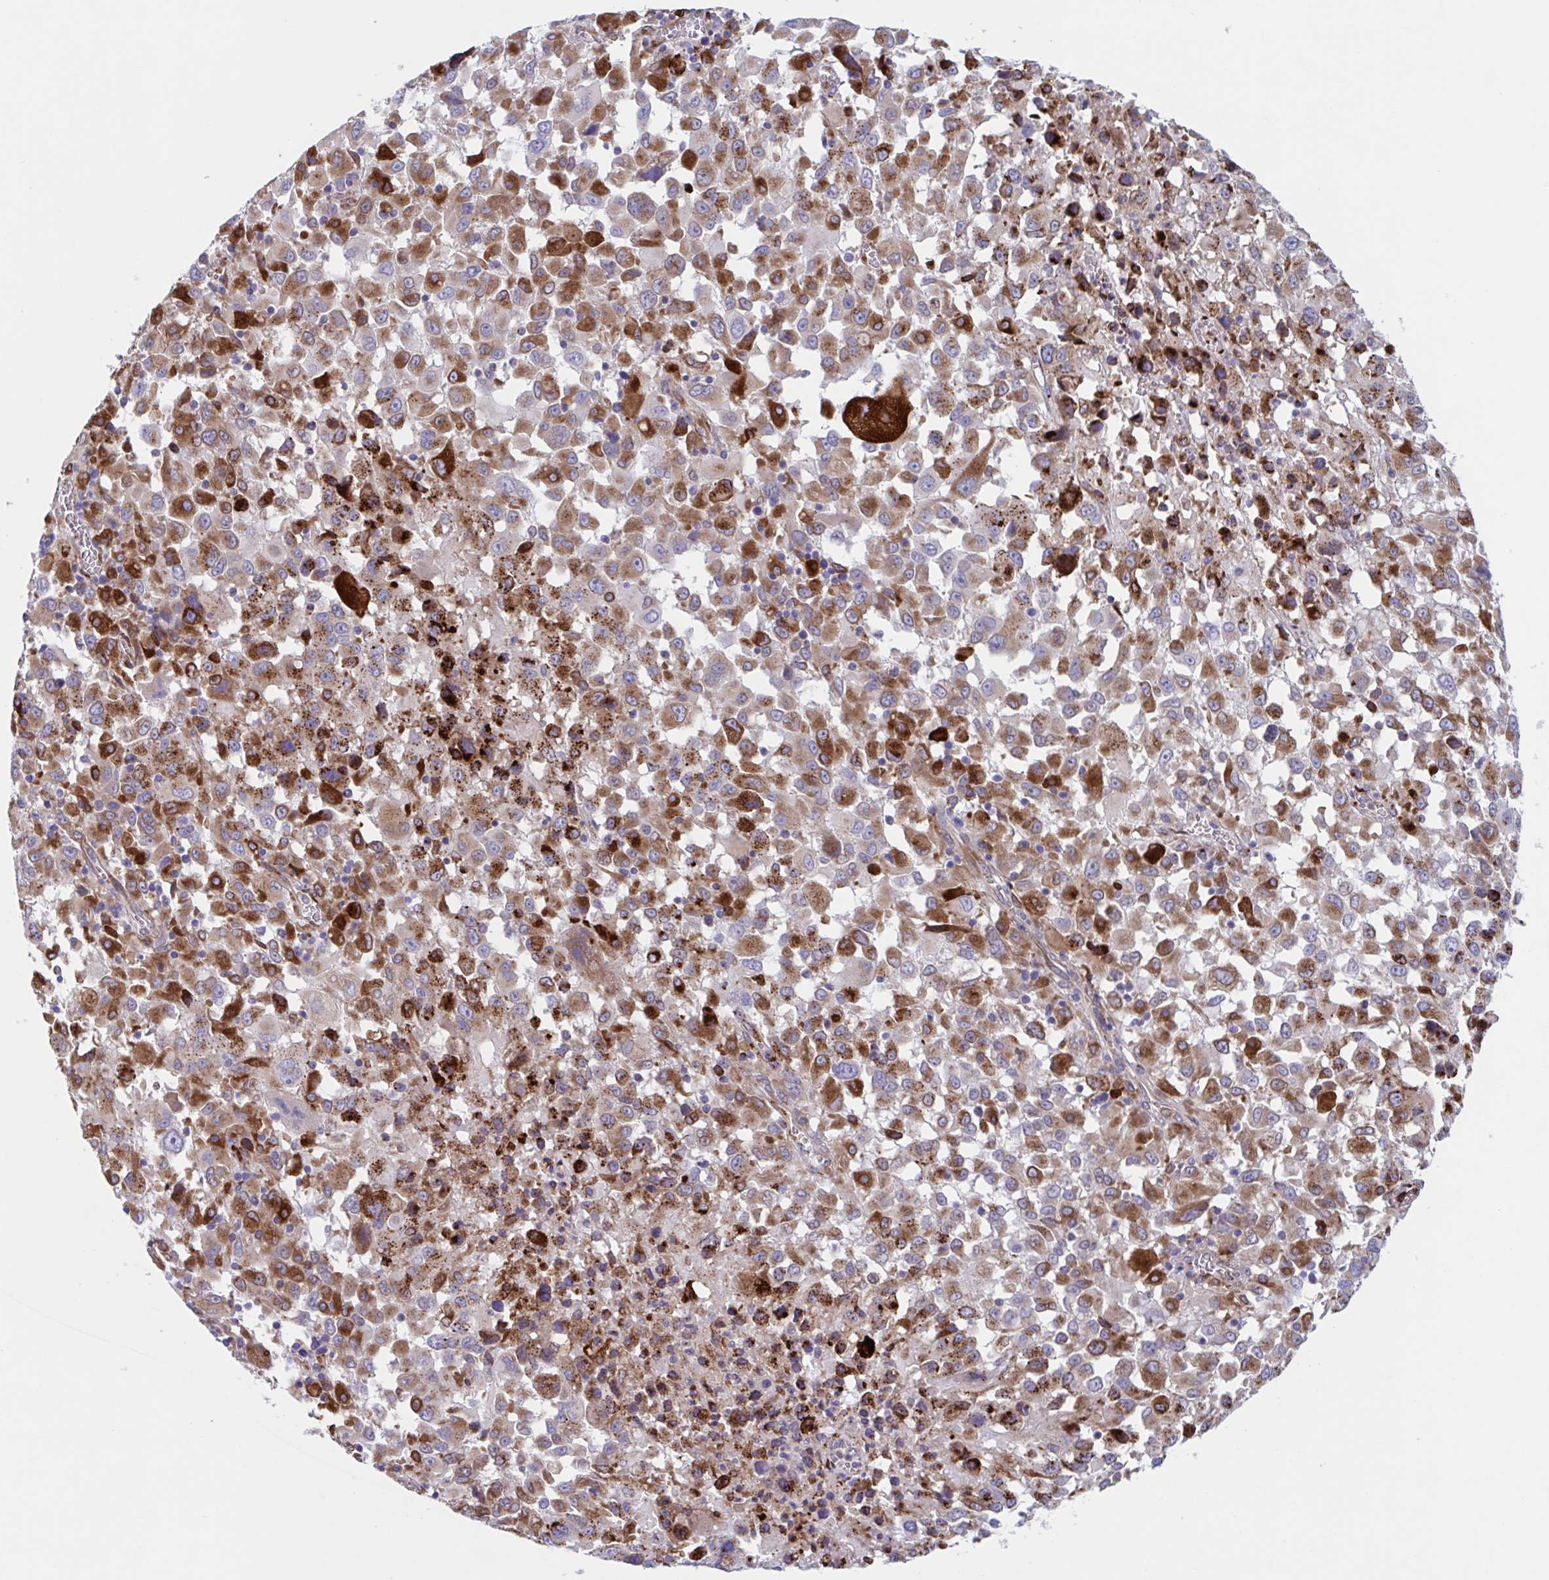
{"staining": {"intensity": "moderate", "quantity": ">75%", "location": "cytoplasmic/membranous"}, "tissue": "melanoma", "cell_type": "Tumor cells", "image_type": "cancer", "snomed": [{"axis": "morphology", "description": "Malignant melanoma, Metastatic site"}, {"axis": "topography", "description": "Soft tissue"}], "caption": "Malignant melanoma (metastatic site) stained with a protein marker shows moderate staining in tumor cells.", "gene": "RFK", "patient": {"sex": "male", "age": 50}}